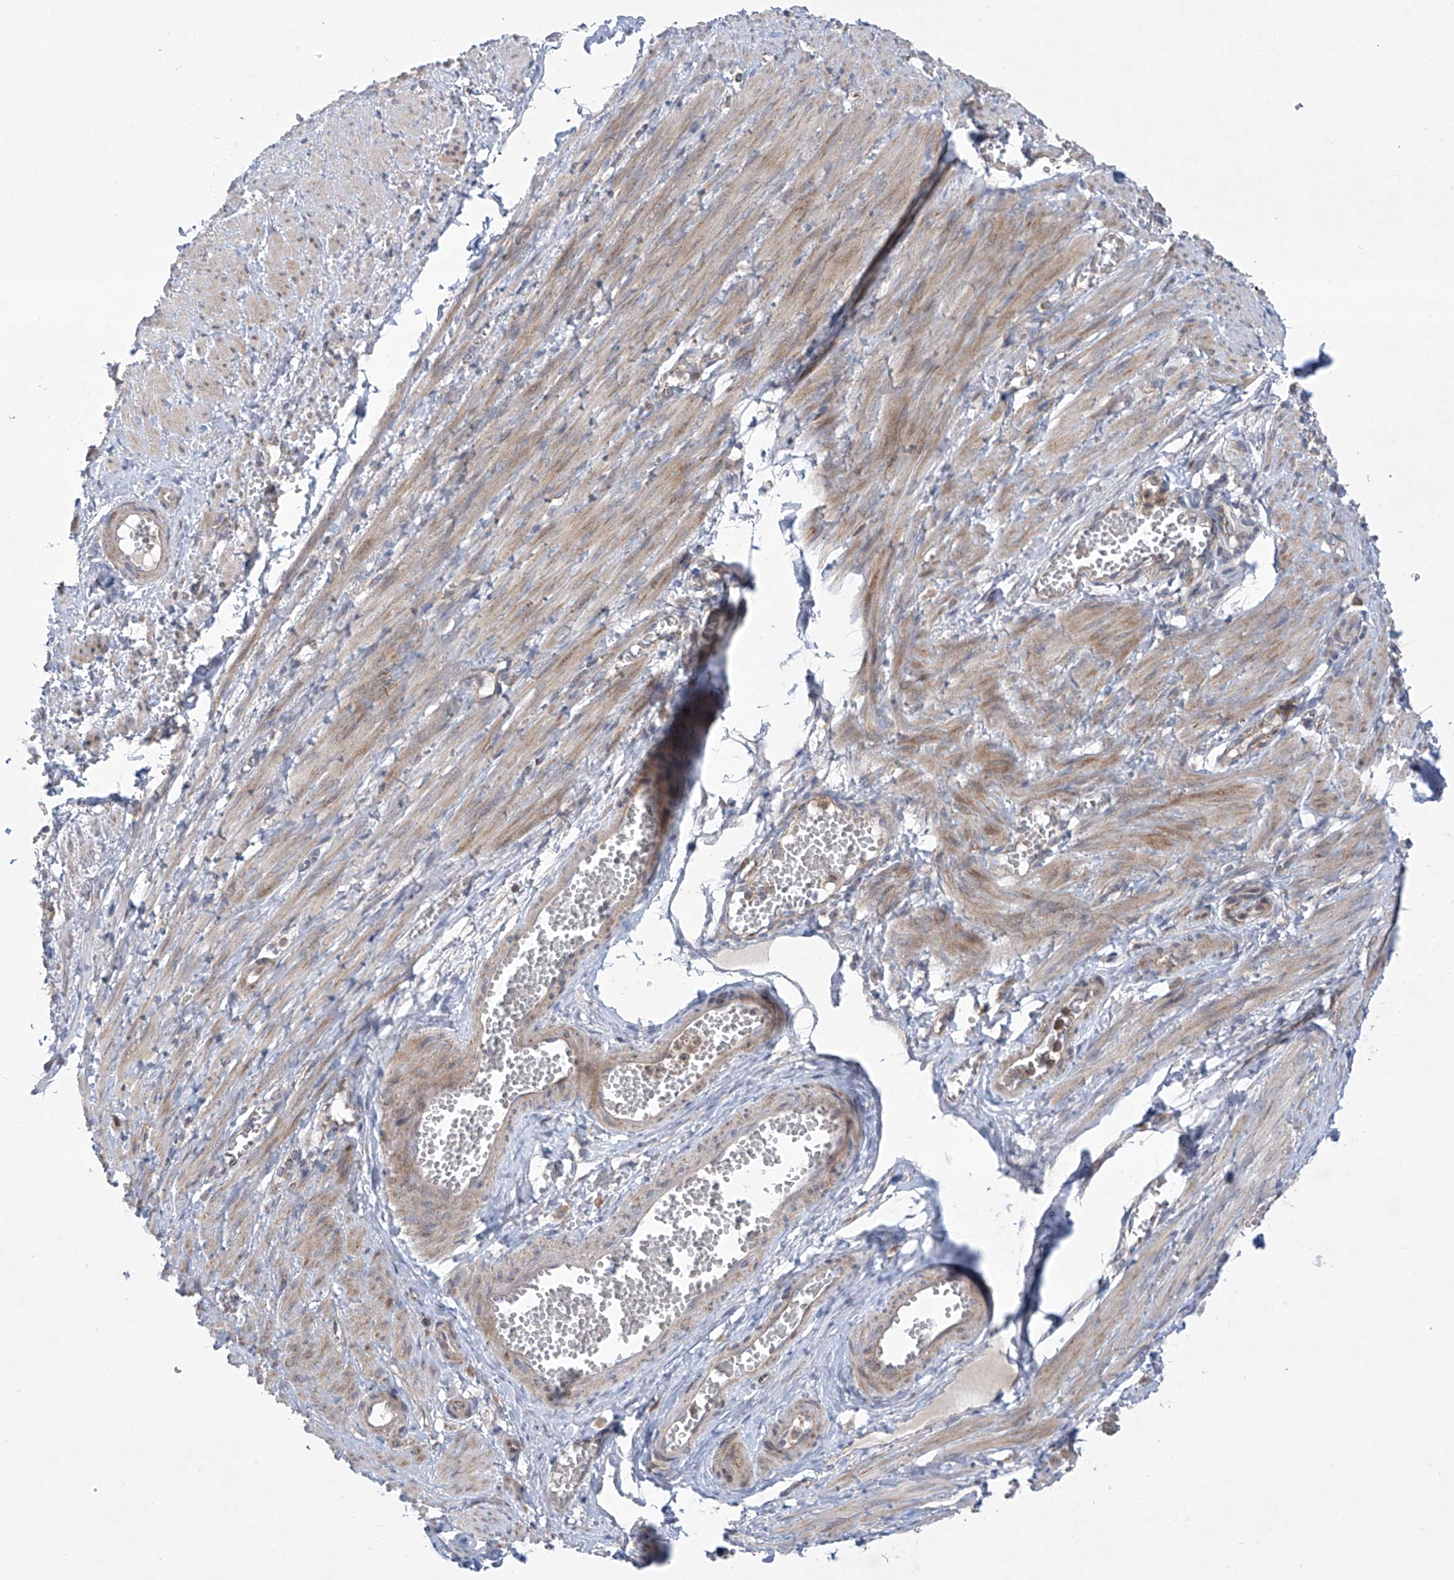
{"staining": {"intensity": "weak", "quantity": "25%-75%", "location": "cytoplasmic/membranous"}, "tissue": "adipose tissue", "cell_type": "Adipocytes", "image_type": "normal", "snomed": [{"axis": "morphology", "description": "Normal tissue, NOS"}, {"axis": "topography", "description": "Smooth muscle"}, {"axis": "topography", "description": "Peripheral nerve tissue"}], "caption": "Immunohistochemistry of benign human adipose tissue demonstrates low levels of weak cytoplasmic/membranous positivity in approximately 25%-75% of adipocytes.", "gene": "KLC4", "patient": {"sex": "female", "age": 39}}